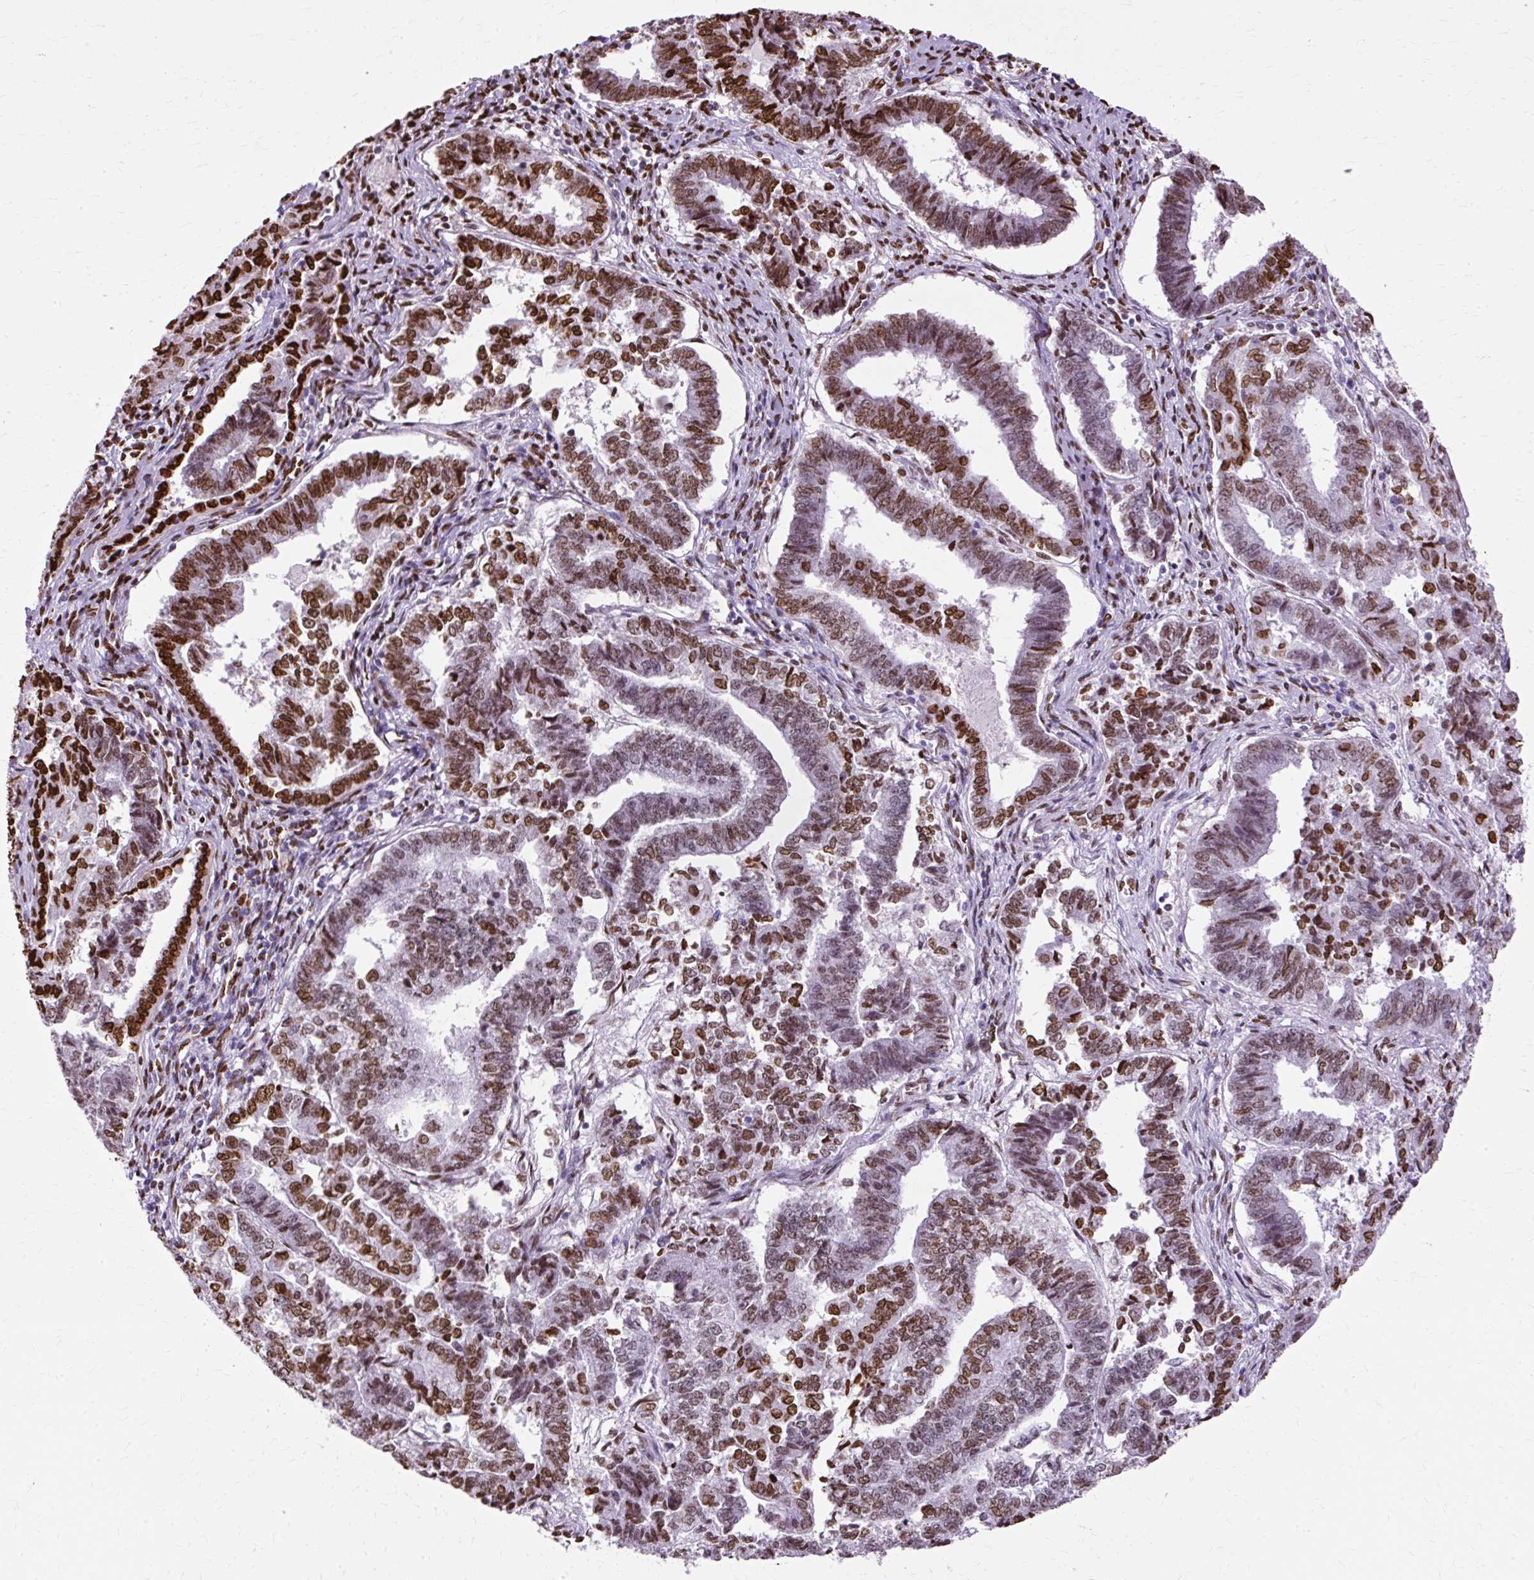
{"staining": {"intensity": "strong", "quantity": "25%-75%", "location": "nuclear"}, "tissue": "endometrial cancer", "cell_type": "Tumor cells", "image_type": "cancer", "snomed": [{"axis": "morphology", "description": "Adenocarcinoma, NOS"}, {"axis": "topography", "description": "Endometrium"}], "caption": "This is an image of immunohistochemistry (IHC) staining of endometrial adenocarcinoma, which shows strong staining in the nuclear of tumor cells.", "gene": "TMEM184C", "patient": {"sex": "female", "age": 72}}